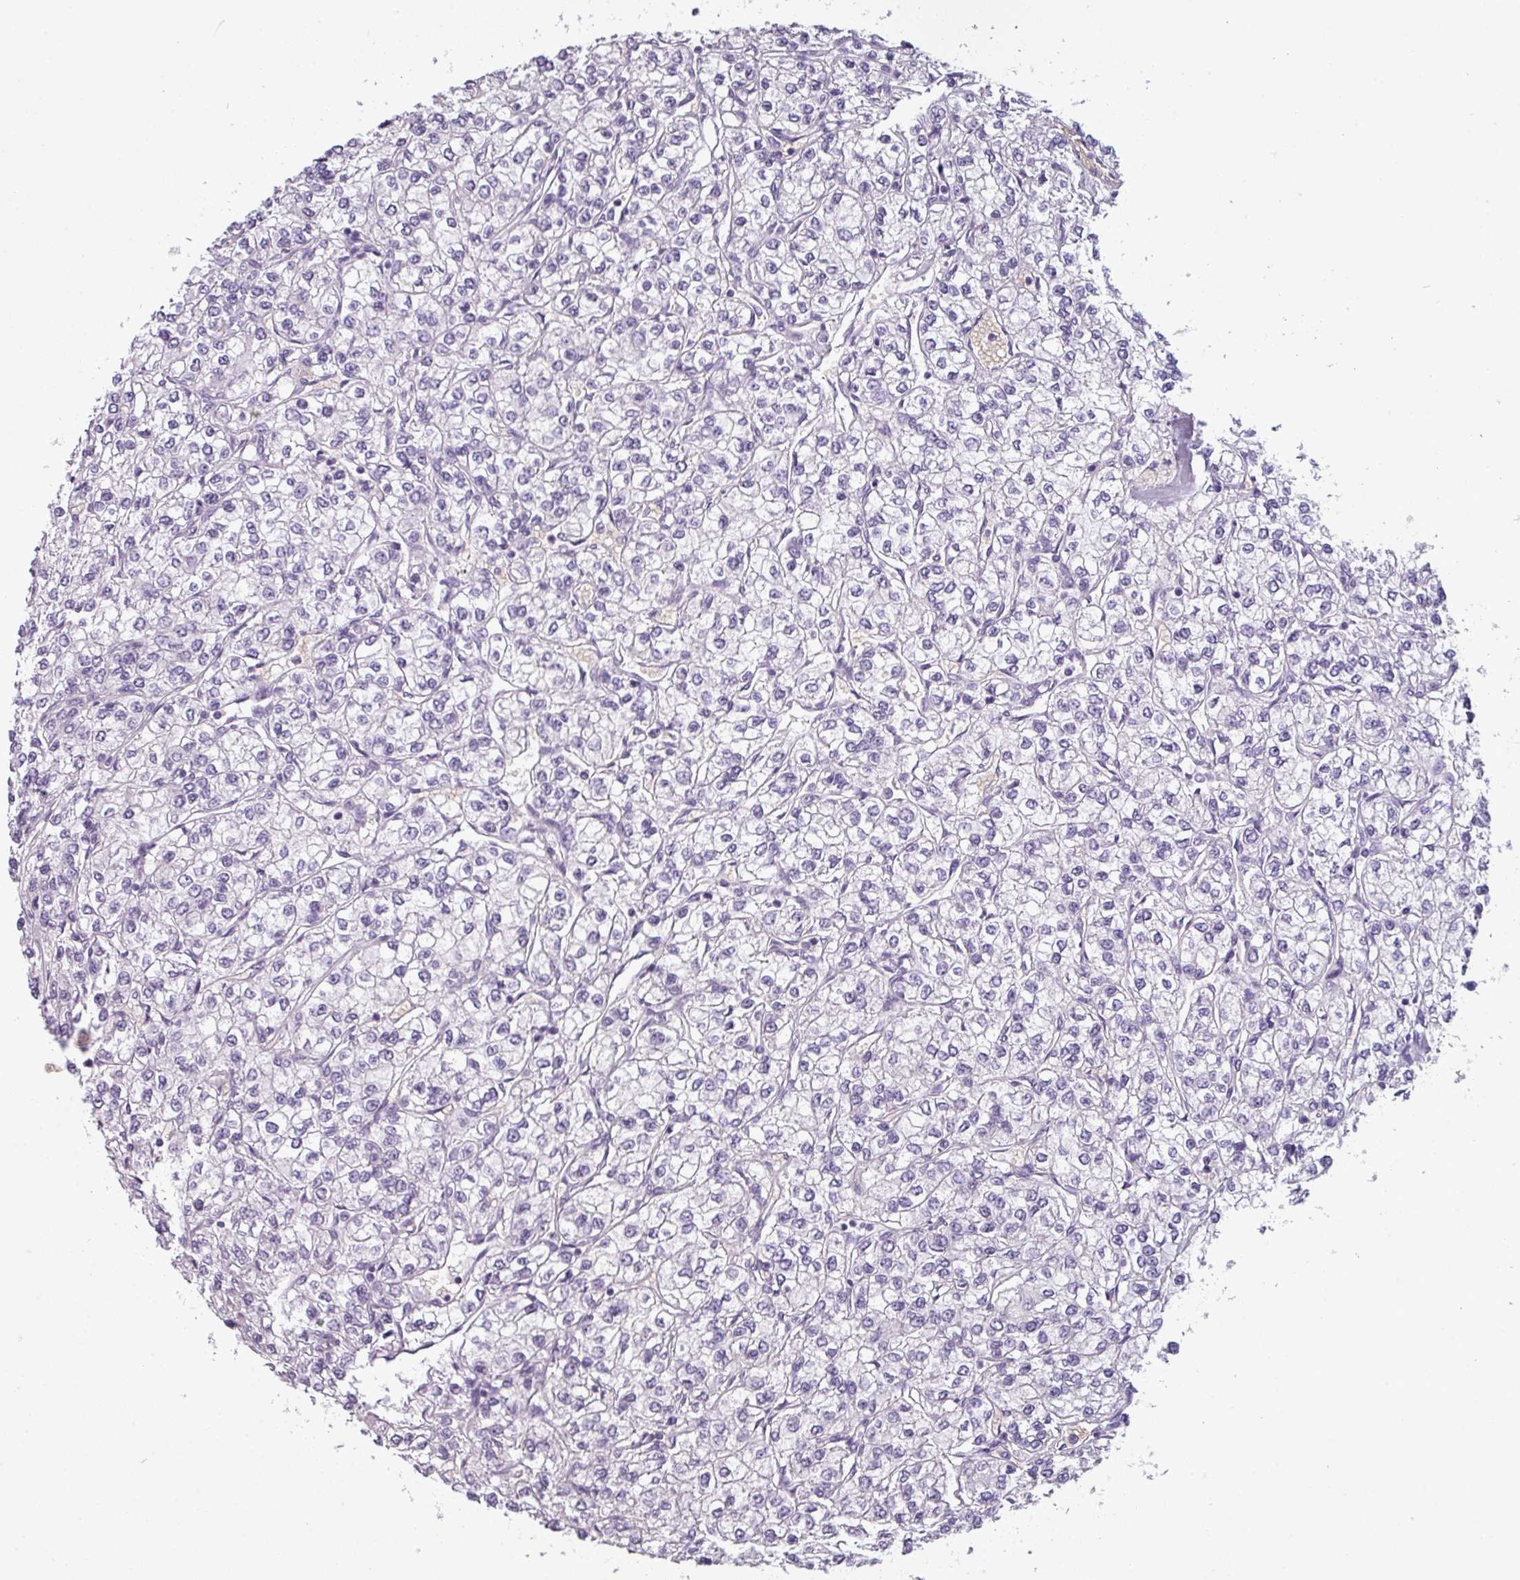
{"staining": {"intensity": "negative", "quantity": "none", "location": "none"}, "tissue": "renal cancer", "cell_type": "Tumor cells", "image_type": "cancer", "snomed": [{"axis": "morphology", "description": "Adenocarcinoma, NOS"}, {"axis": "topography", "description": "Kidney"}], "caption": "Immunohistochemistry (IHC) of renal adenocarcinoma exhibits no expression in tumor cells.", "gene": "AREL1", "patient": {"sex": "male", "age": 80}}